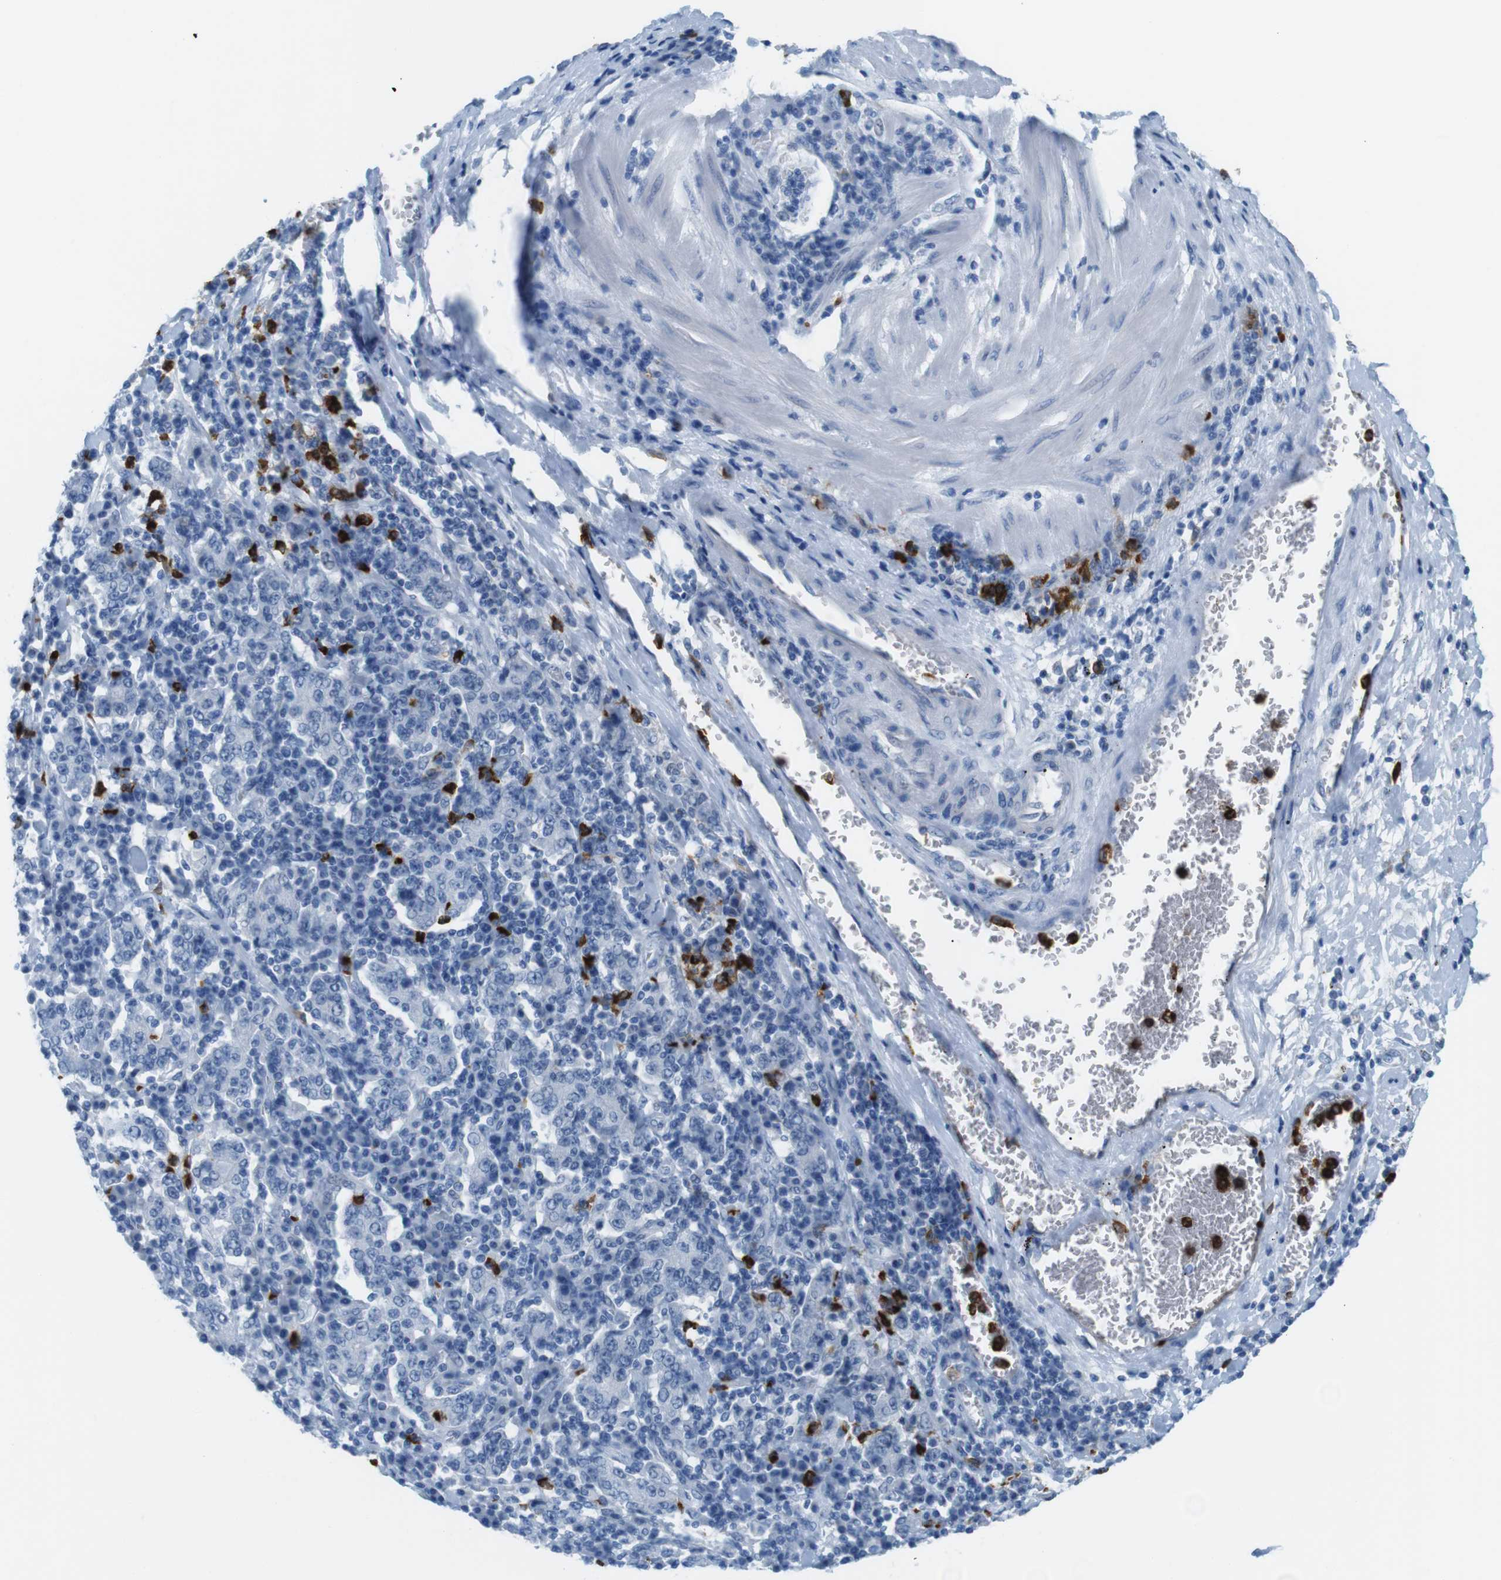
{"staining": {"intensity": "negative", "quantity": "none", "location": "none"}, "tissue": "stomach cancer", "cell_type": "Tumor cells", "image_type": "cancer", "snomed": [{"axis": "morphology", "description": "Normal tissue, NOS"}, {"axis": "morphology", "description": "Adenocarcinoma, NOS"}, {"axis": "topography", "description": "Stomach, upper"}, {"axis": "topography", "description": "Stomach"}], "caption": "Immunohistochemistry histopathology image of neoplastic tissue: human stomach cancer (adenocarcinoma) stained with DAB reveals no significant protein staining in tumor cells.", "gene": "MCEMP1", "patient": {"sex": "male", "age": 59}}